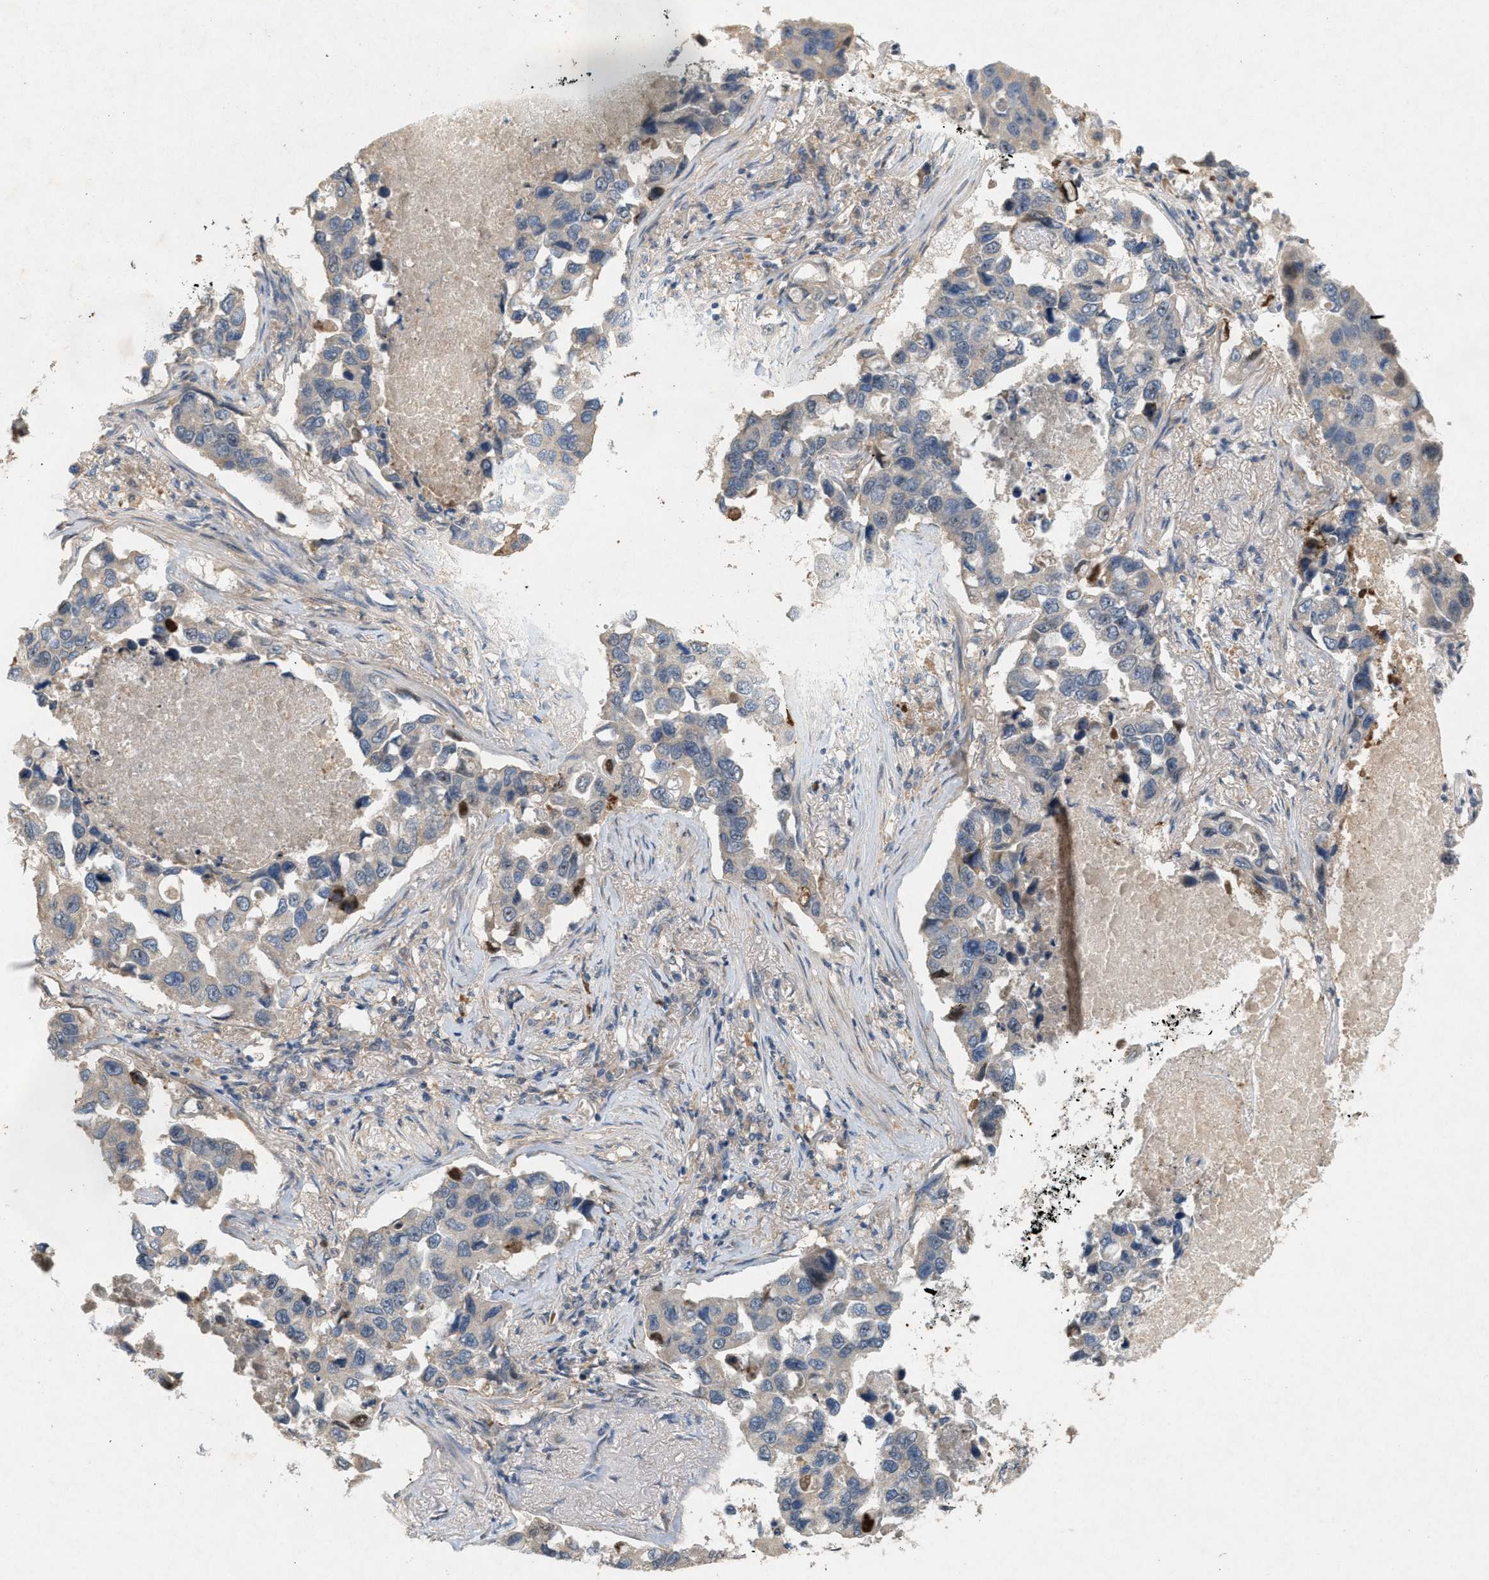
{"staining": {"intensity": "negative", "quantity": "none", "location": "none"}, "tissue": "lung cancer", "cell_type": "Tumor cells", "image_type": "cancer", "snomed": [{"axis": "morphology", "description": "Adenocarcinoma, NOS"}, {"axis": "topography", "description": "Lung"}], "caption": "Immunohistochemical staining of adenocarcinoma (lung) demonstrates no significant expression in tumor cells.", "gene": "DCAF7", "patient": {"sex": "male", "age": 64}}